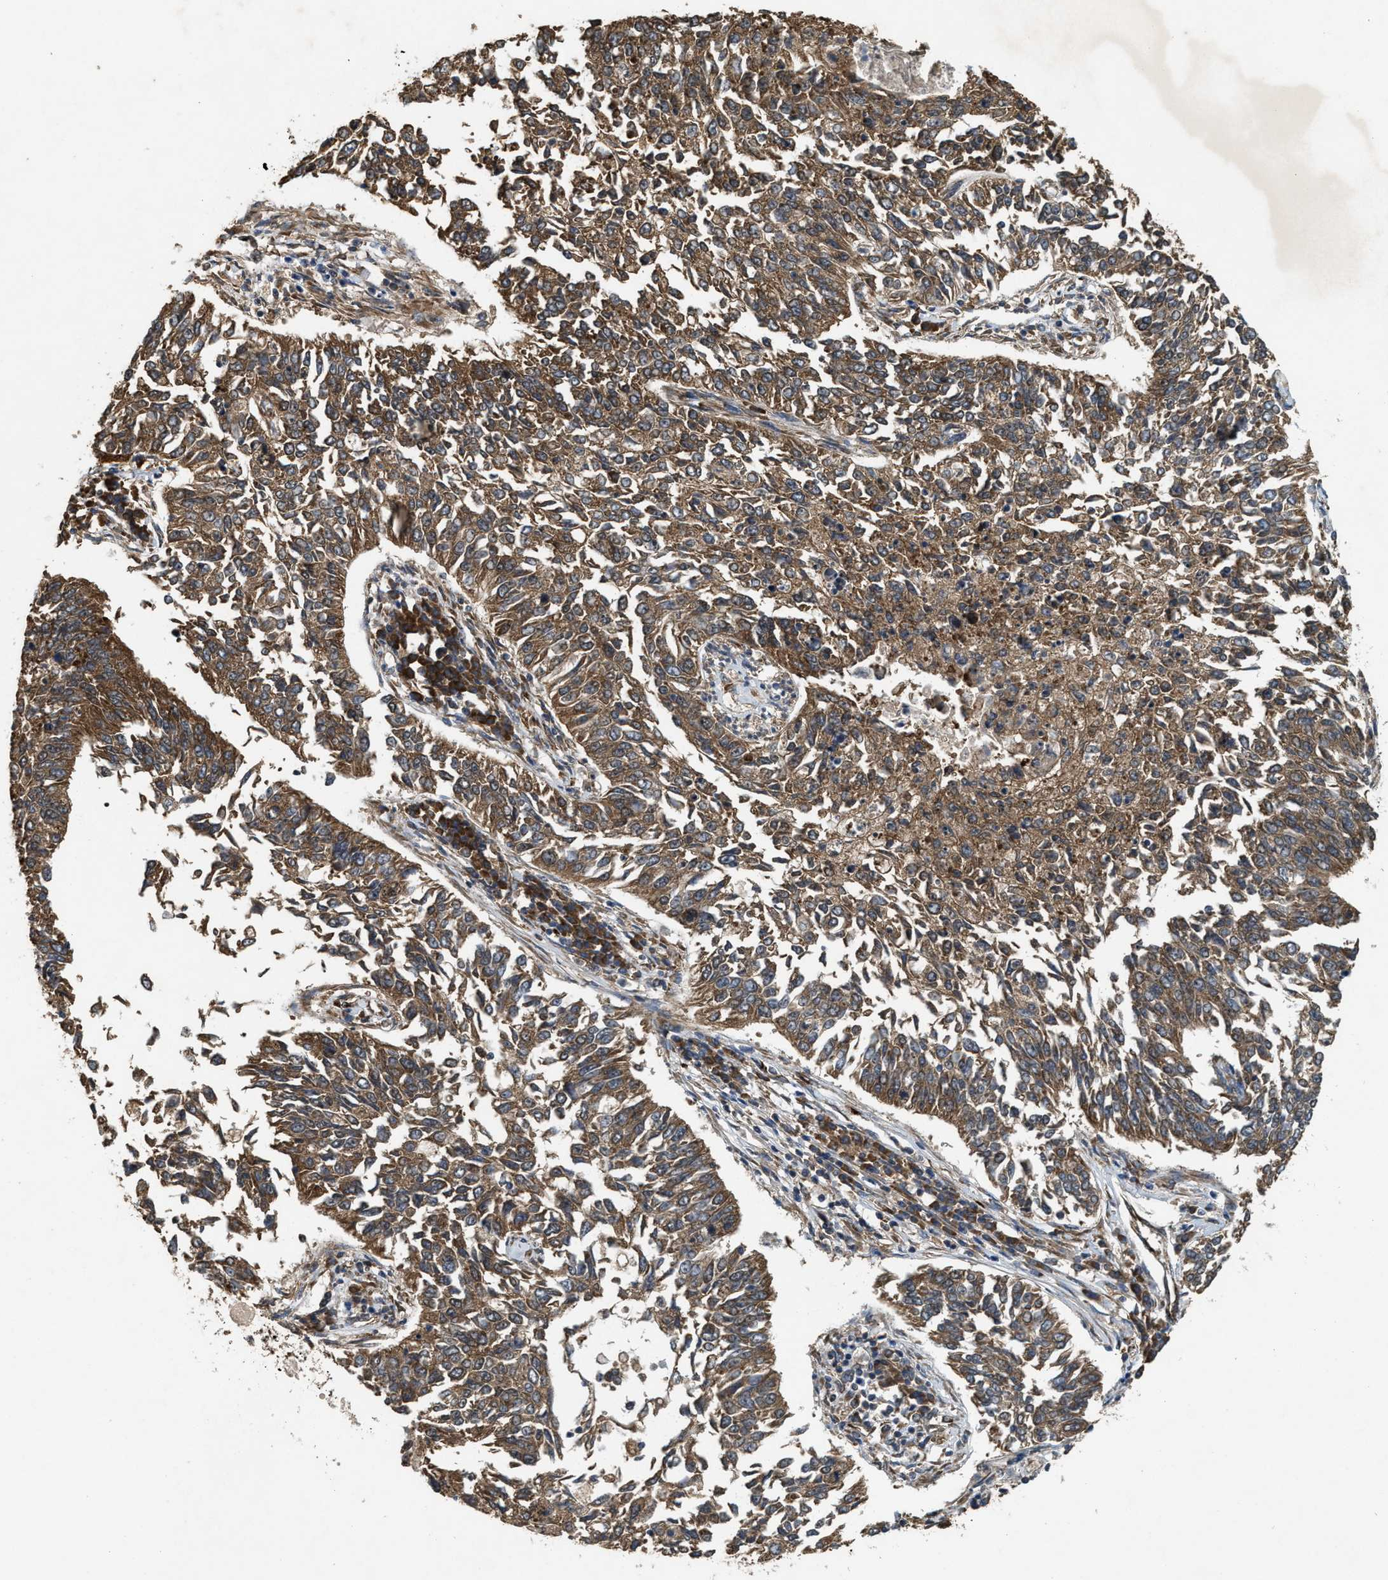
{"staining": {"intensity": "moderate", "quantity": ">75%", "location": "cytoplasmic/membranous"}, "tissue": "lung cancer", "cell_type": "Tumor cells", "image_type": "cancer", "snomed": [{"axis": "morphology", "description": "Normal tissue, NOS"}, {"axis": "morphology", "description": "Squamous cell carcinoma, NOS"}, {"axis": "topography", "description": "Cartilage tissue"}, {"axis": "topography", "description": "Bronchus"}, {"axis": "topography", "description": "Lung"}], "caption": "Immunohistochemistry (IHC) histopathology image of neoplastic tissue: human lung cancer stained using immunohistochemistry demonstrates medium levels of moderate protein expression localized specifically in the cytoplasmic/membranous of tumor cells, appearing as a cytoplasmic/membranous brown color.", "gene": "ARHGEF5", "patient": {"sex": "female", "age": 49}}